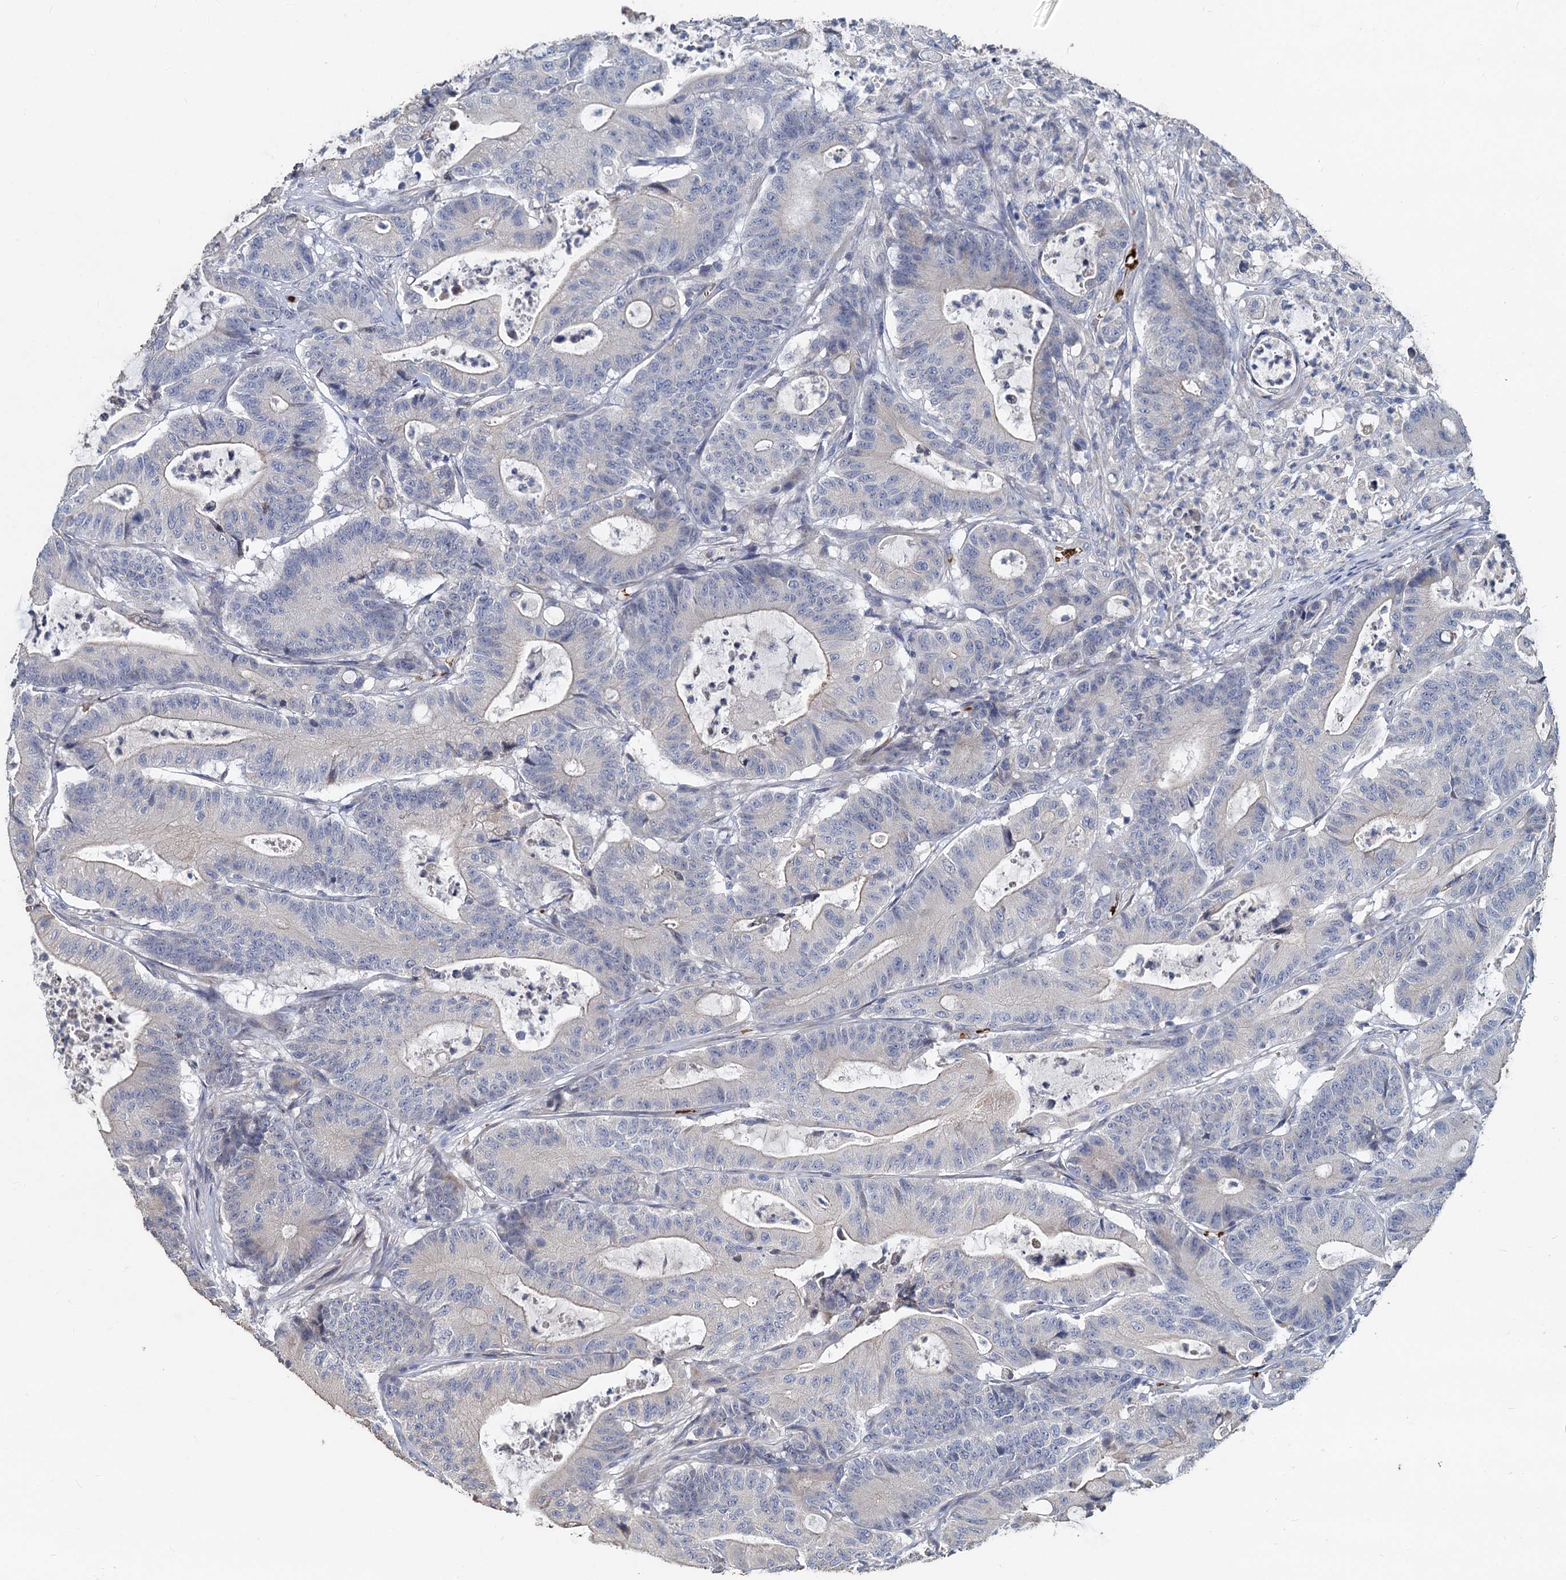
{"staining": {"intensity": "negative", "quantity": "none", "location": "none"}, "tissue": "colorectal cancer", "cell_type": "Tumor cells", "image_type": "cancer", "snomed": [{"axis": "morphology", "description": "Adenocarcinoma, NOS"}, {"axis": "topography", "description": "Colon"}], "caption": "An immunohistochemistry (IHC) image of colorectal adenocarcinoma is shown. There is no staining in tumor cells of colorectal adenocarcinoma.", "gene": "TCTN2", "patient": {"sex": "female", "age": 84}}